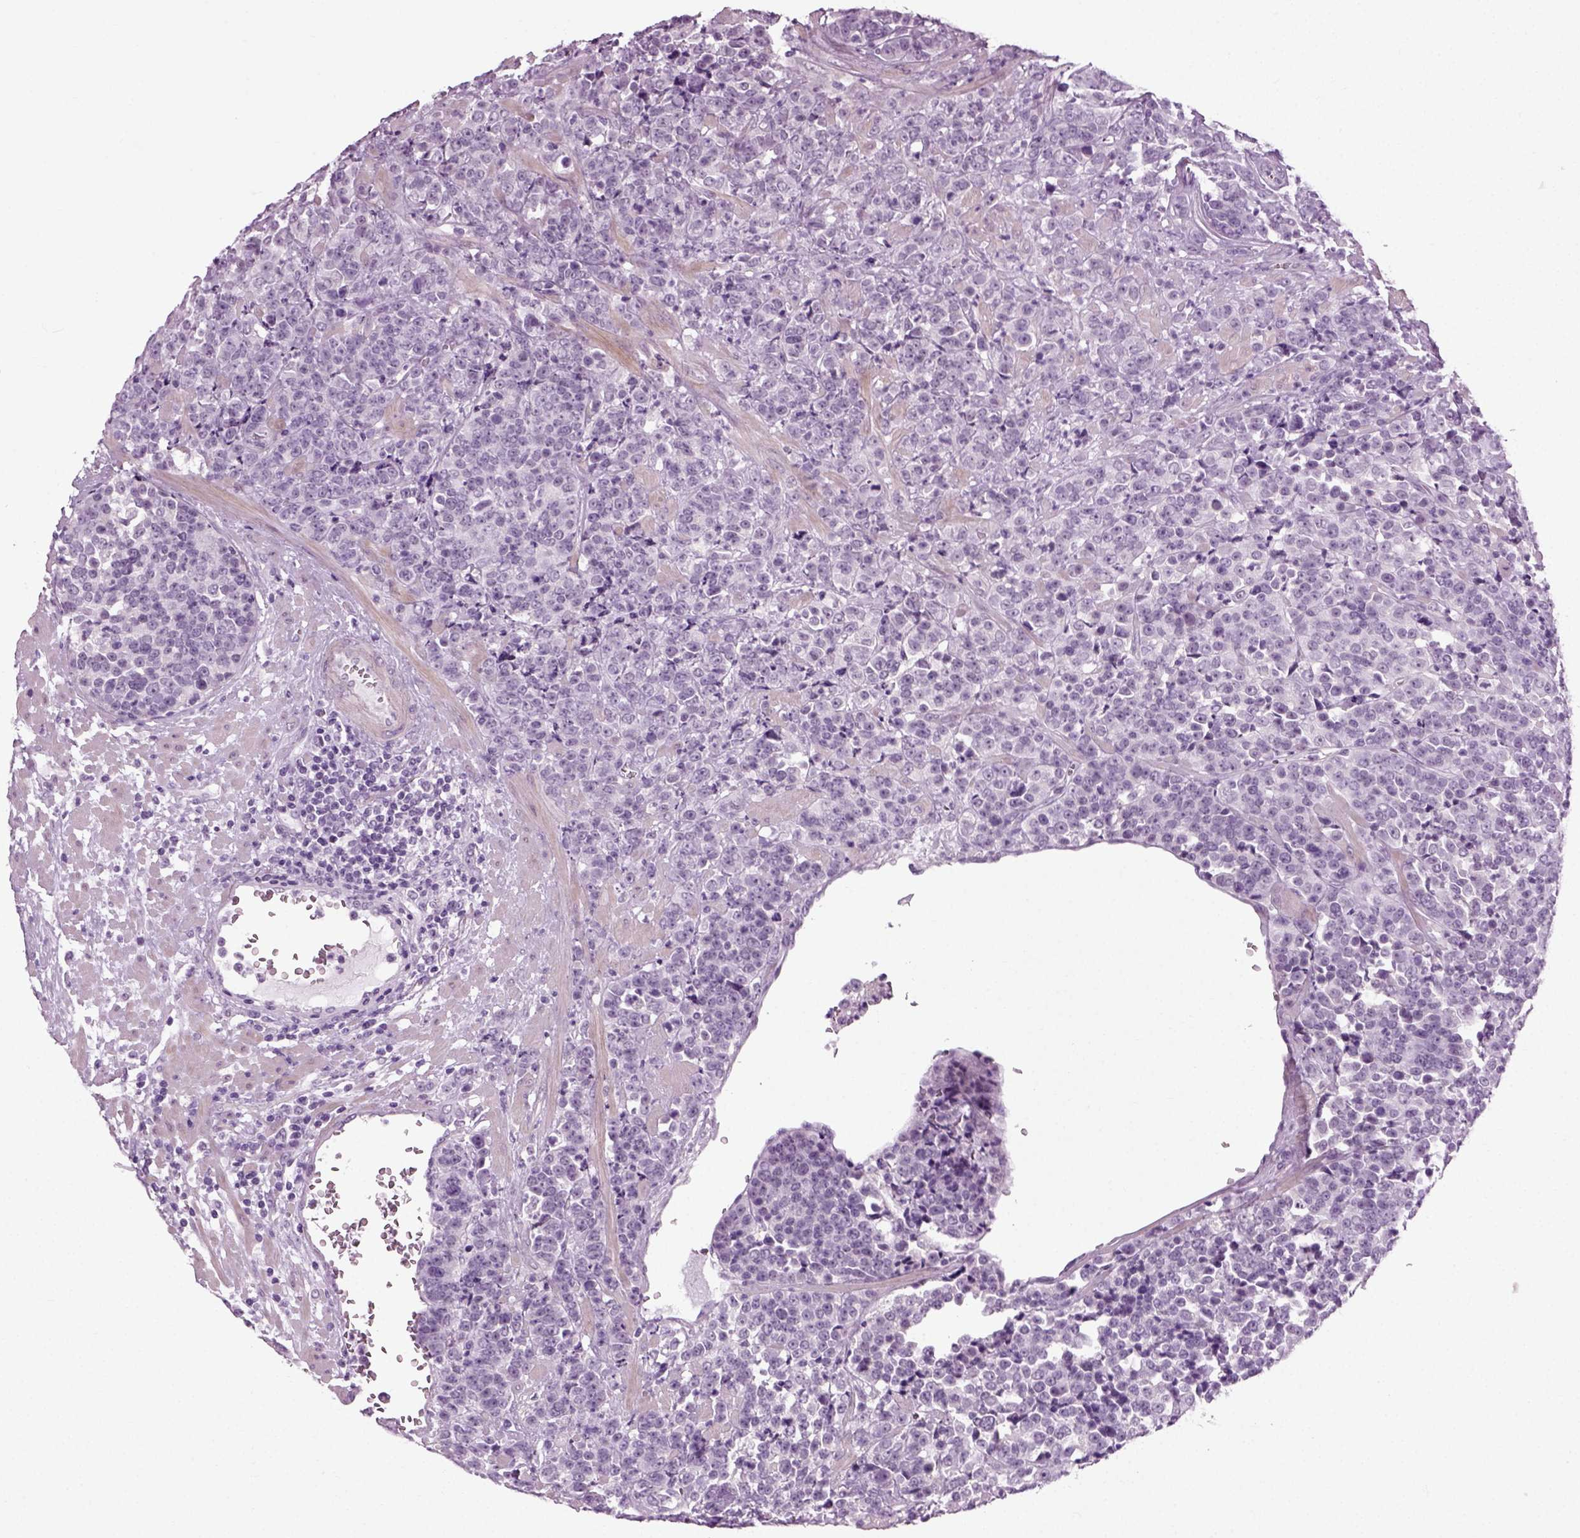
{"staining": {"intensity": "negative", "quantity": "none", "location": "none"}, "tissue": "prostate cancer", "cell_type": "Tumor cells", "image_type": "cancer", "snomed": [{"axis": "morphology", "description": "Adenocarcinoma, NOS"}, {"axis": "topography", "description": "Prostate"}], "caption": "Tumor cells are negative for protein expression in human prostate cancer (adenocarcinoma).", "gene": "ZC2HC1C", "patient": {"sex": "male", "age": 67}}